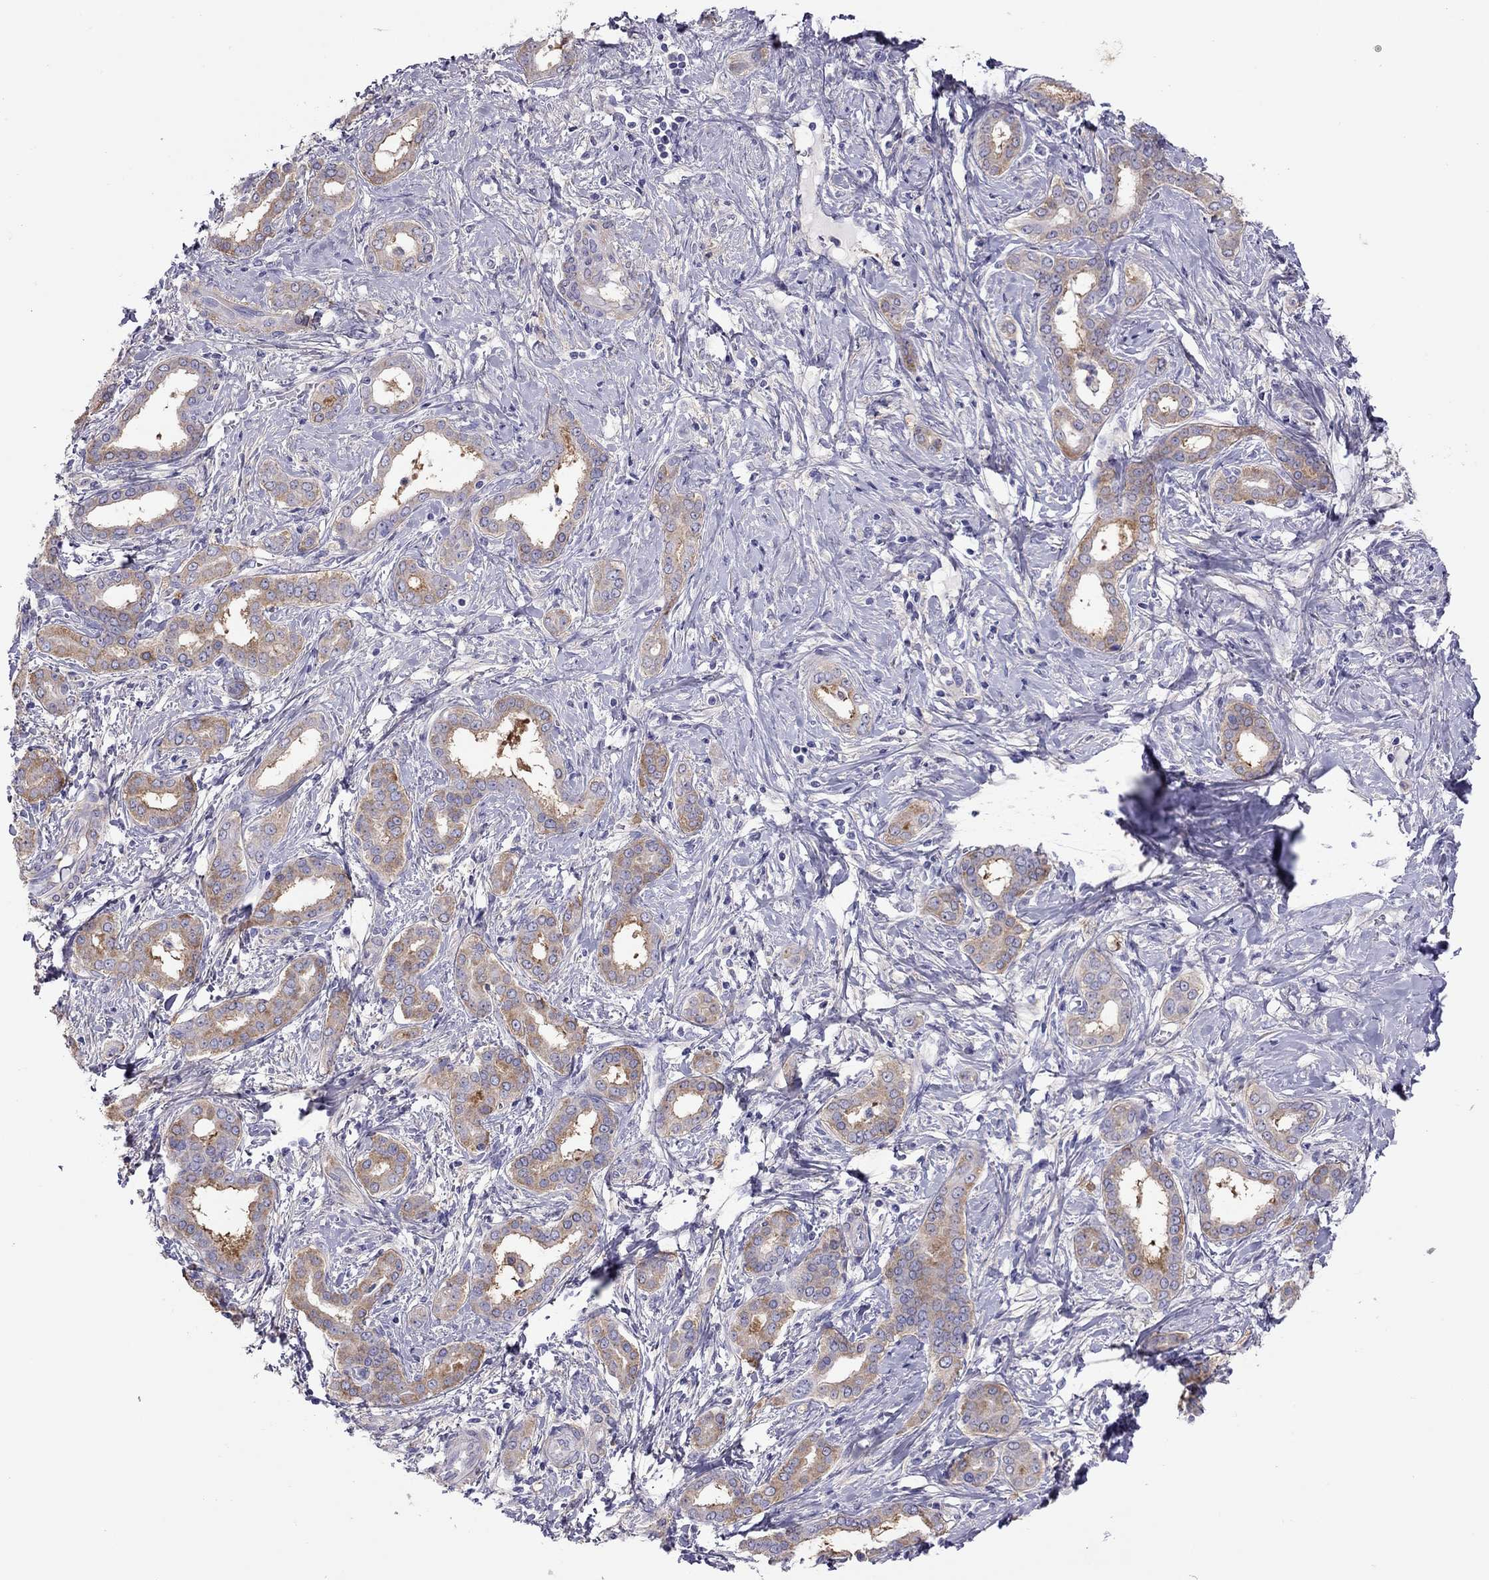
{"staining": {"intensity": "moderate", "quantity": ">75%", "location": "cytoplasmic/membranous"}, "tissue": "liver cancer", "cell_type": "Tumor cells", "image_type": "cancer", "snomed": [{"axis": "morphology", "description": "Cholangiocarcinoma"}, {"axis": "topography", "description": "Liver"}], "caption": "A brown stain labels moderate cytoplasmic/membranous expression of a protein in liver cancer (cholangiocarcinoma) tumor cells.", "gene": "ALOX15B", "patient": {"sex": "female", "age": 47}}